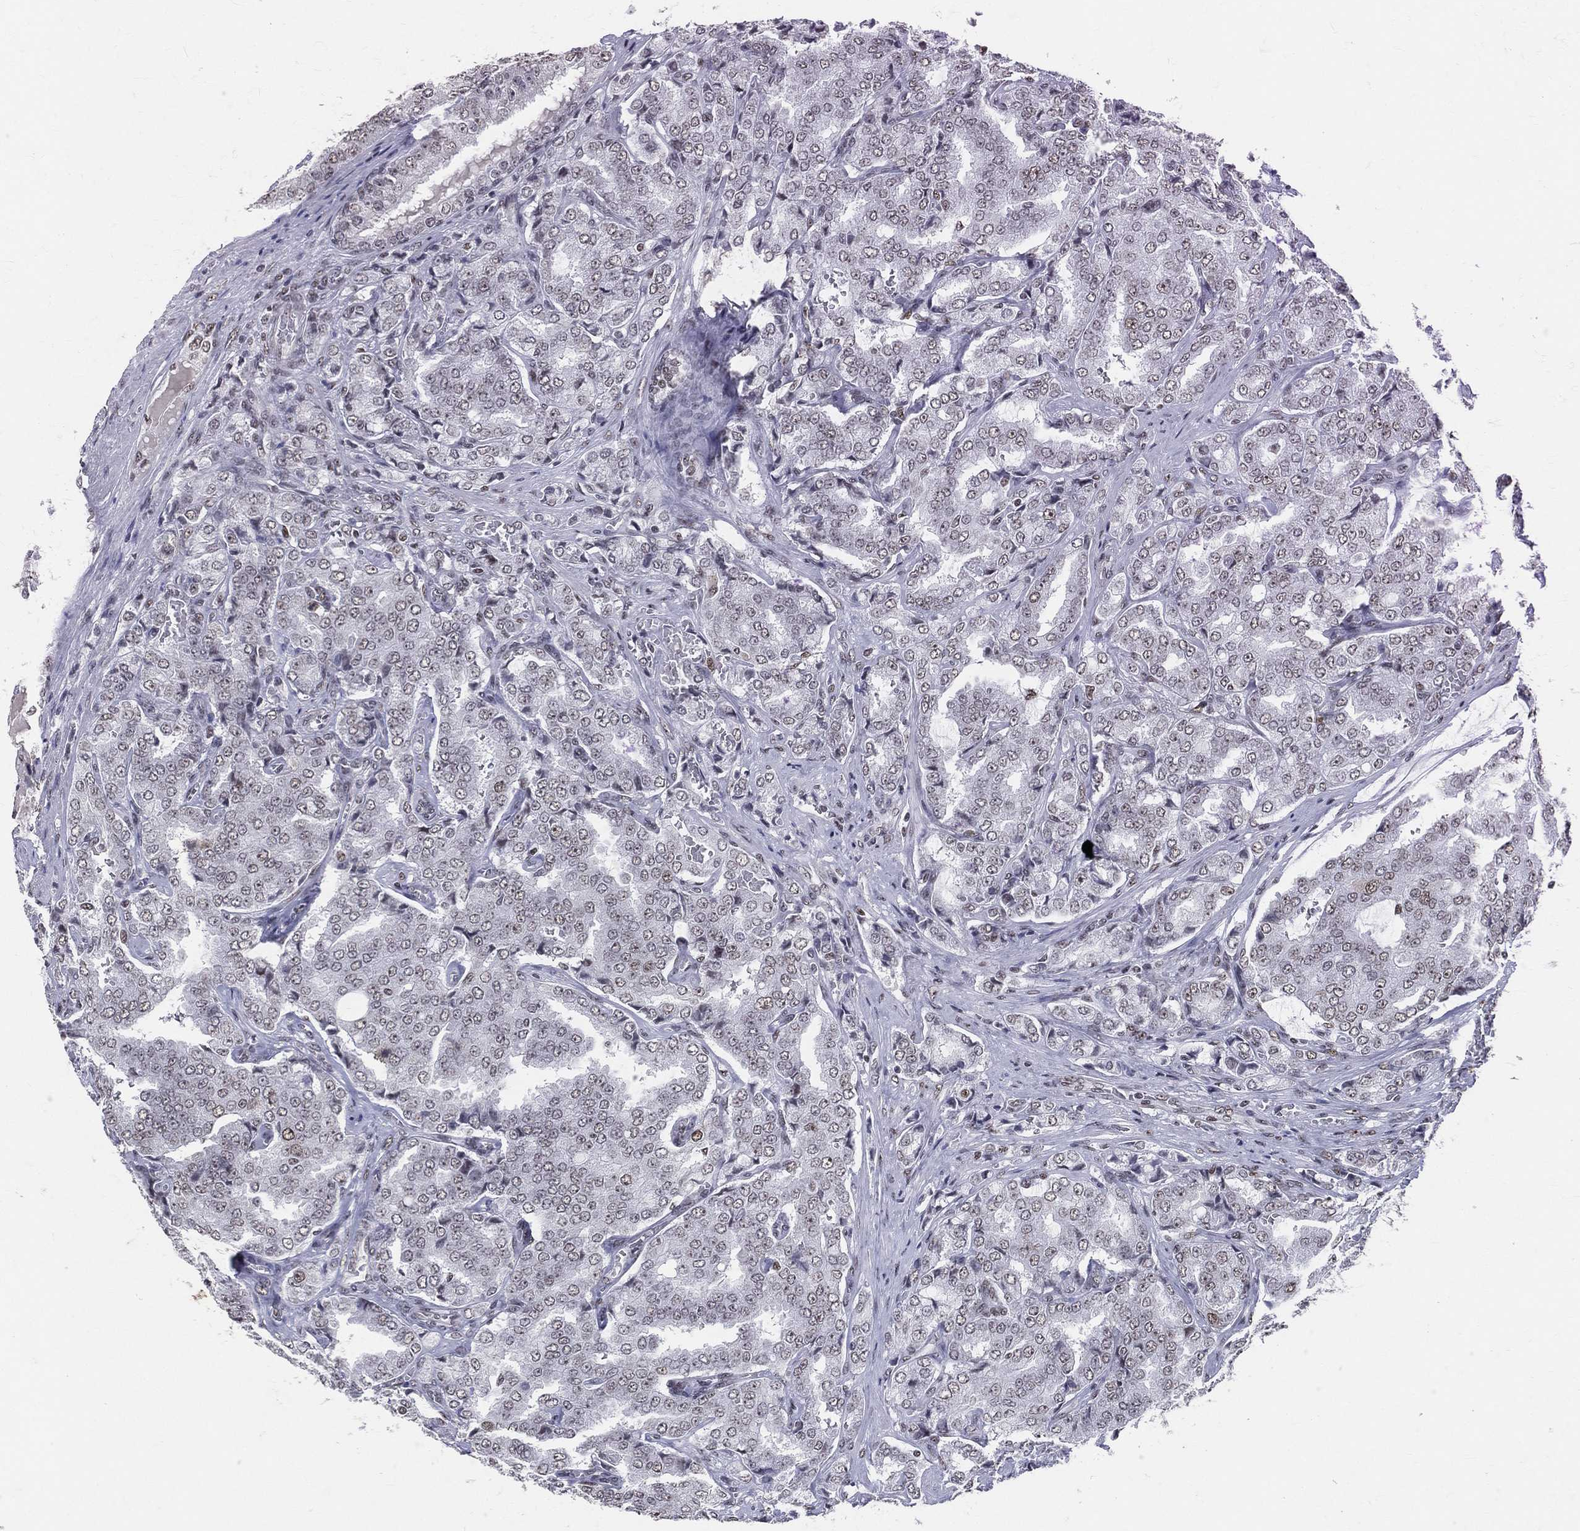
{"staining": {"intensity": "moderate", "quantity": "25%-75%", "location": "nuclear"}, "tissue": "prostate cancer", "cell_type": "Tumor cells", "image_type": "cancer", "snomed": [{"axis": "morphology", "description": "Adenocarcinoma, NOS"}, {"axis": "topography", "description": "Prostate"}], "caption": "A medium amount of moderate nuclear staining is present in about 25%-75% of tumor cells in prostate cancer tissue.", "gene": "CDK7", "patient": {"sex": "male", "age": 65}}